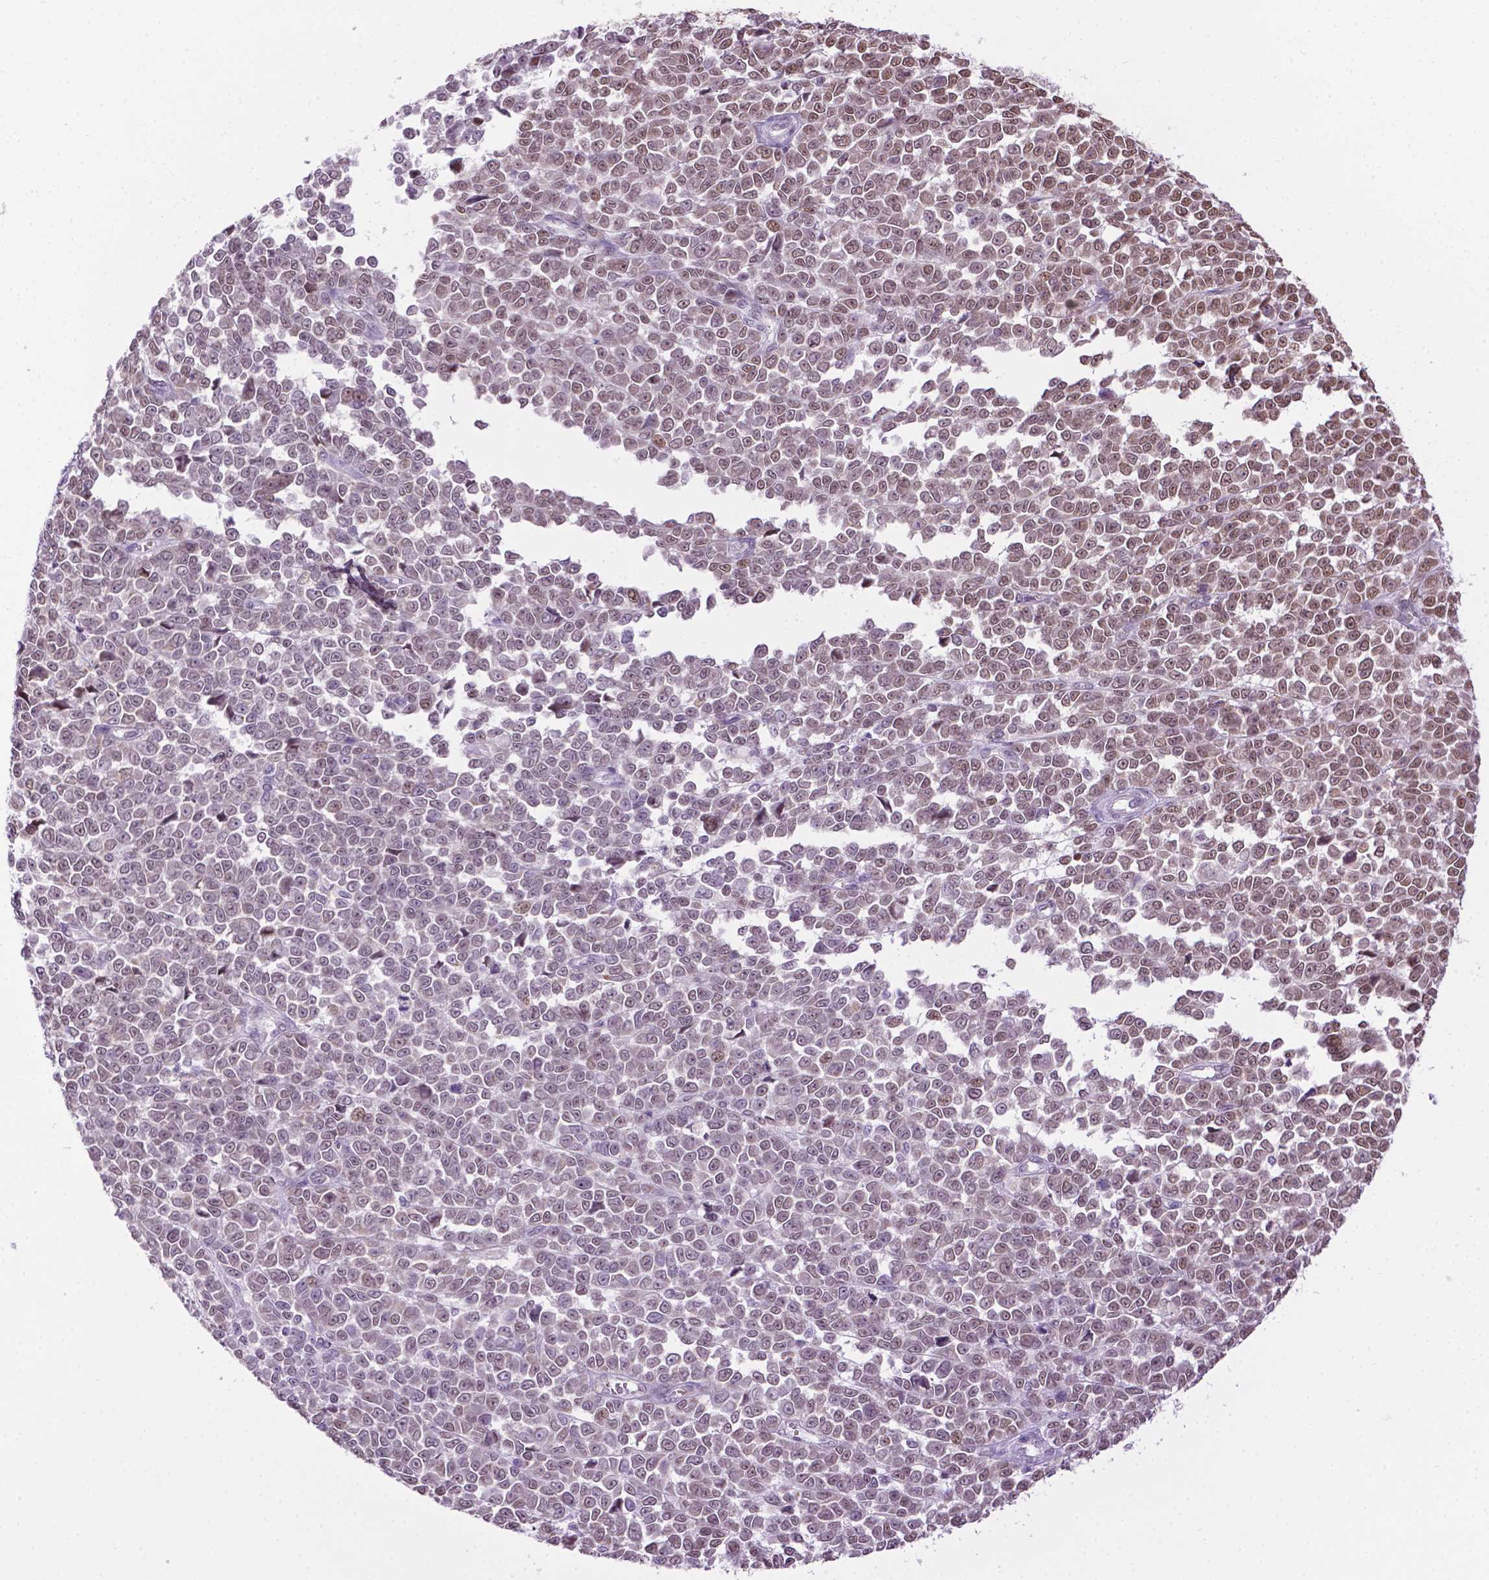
{"staining": {"intensity": "moderate", "quantity": "25%-75%", "location": "nuclear"}, "tissue": "melanoma", "cell_type": "Tumor cells", "image_type": "cancer", "snomed": [{"axis": "morphology", "description": "Malignant melanoma, NOS"}, {"axis": "topography", "description": "Skin"}], "caption": "Melanoma tissue reveals moderate nuclear staining in about 25%-75% of tumor cells, visualized by immunohistochemistry. Nuclei are stained in blue.", "gene": "COL23A1", "patient": {"sex": "female", "age": 95}}